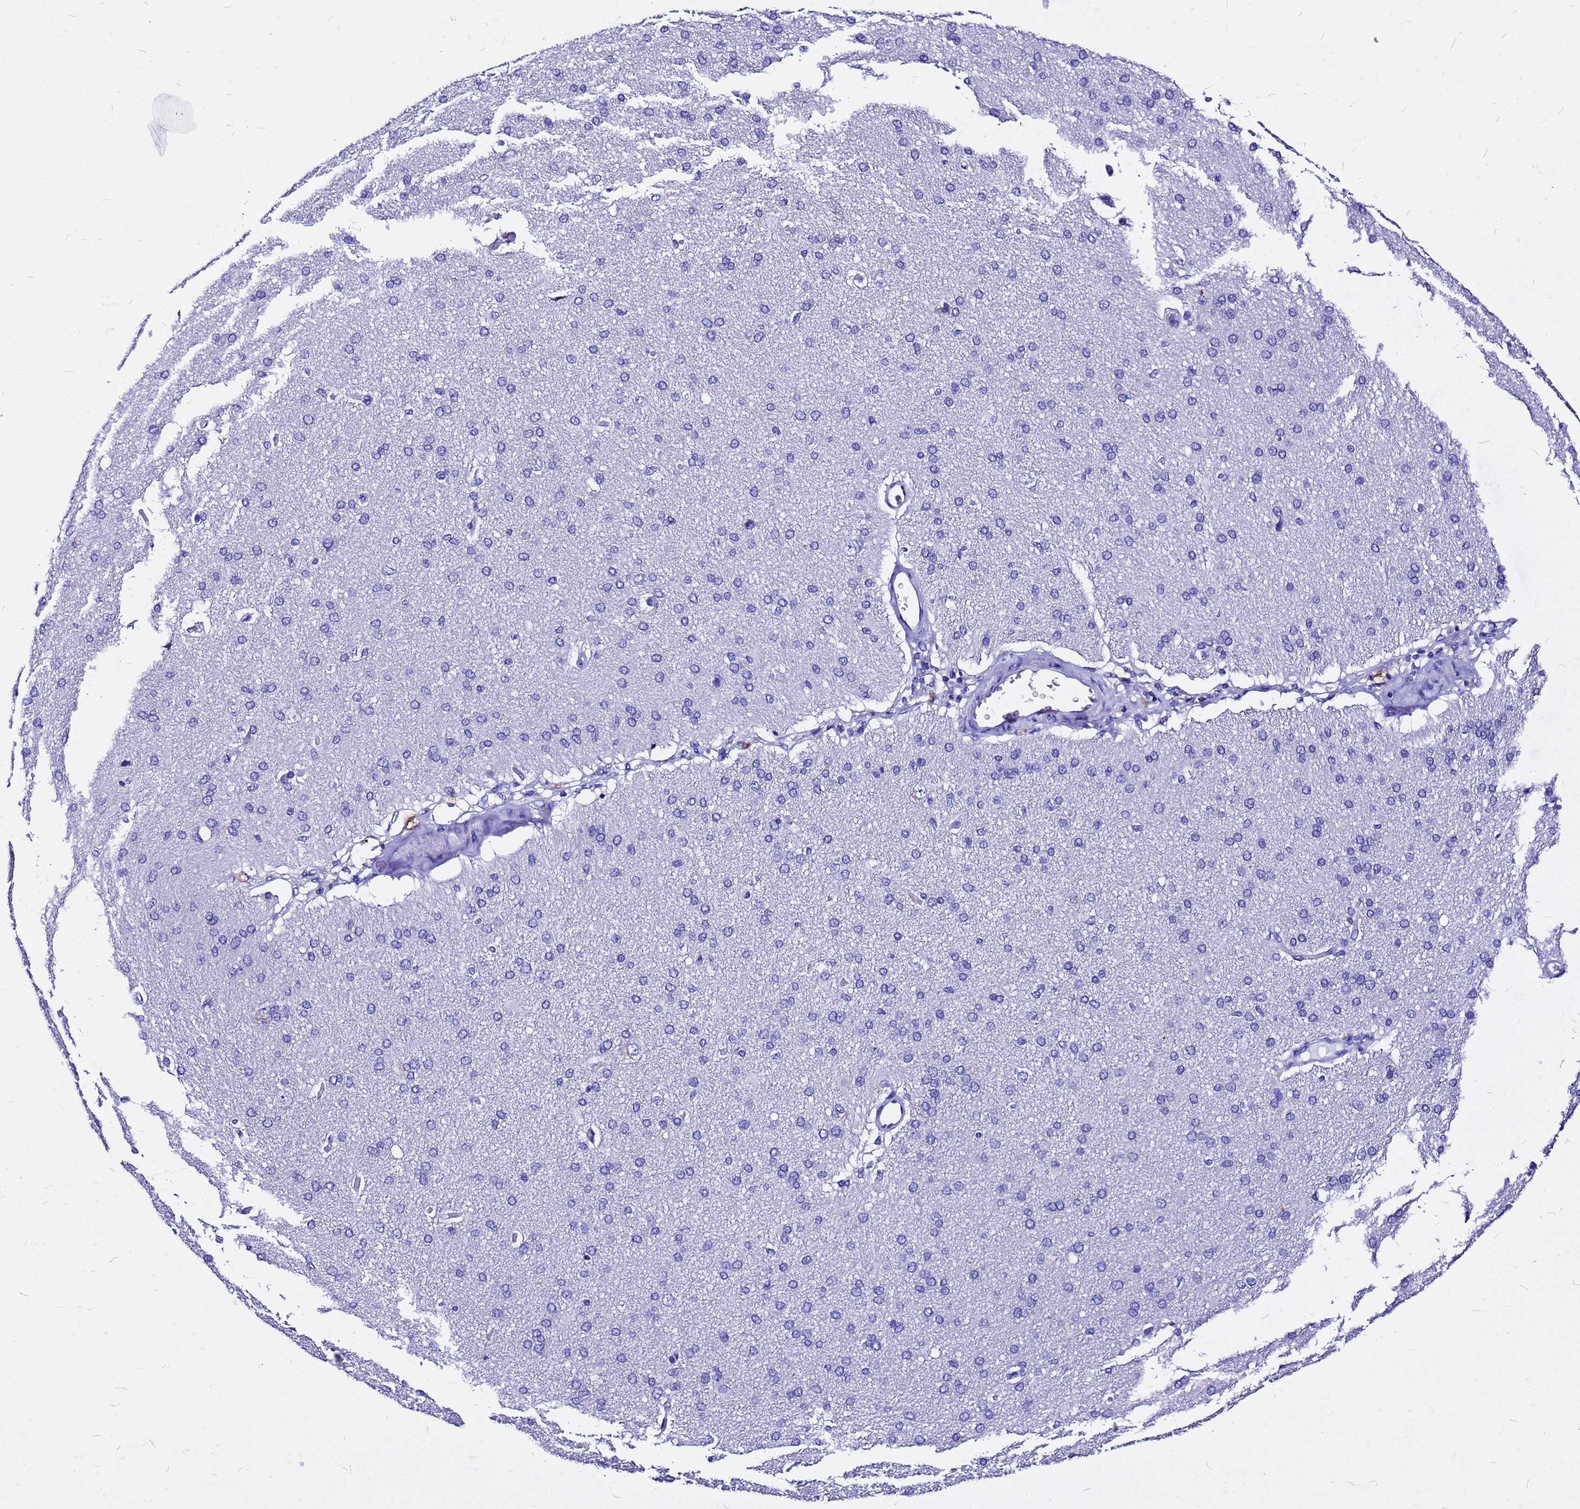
{"staining": {"intensity": "negative", "quantity": "none", "location": "none"}, "tissue": "cerebral cortex", "cell_type": "Endothelial cells", "image_type": "normal", "snomed": [{"axis": "morphology", "description": "Normal tissue, NOS"}, {"axis": "topography", "description": "Cerebral cortex"}], "caption": "The image exhibits no staining of endothelial cells in benign cerebral cortex. (Immunohistochemistry (ihc), brightfield microscopy, high magnification).", "gene": "HERC4", "patient": {"sex": "male", "age": 62}}